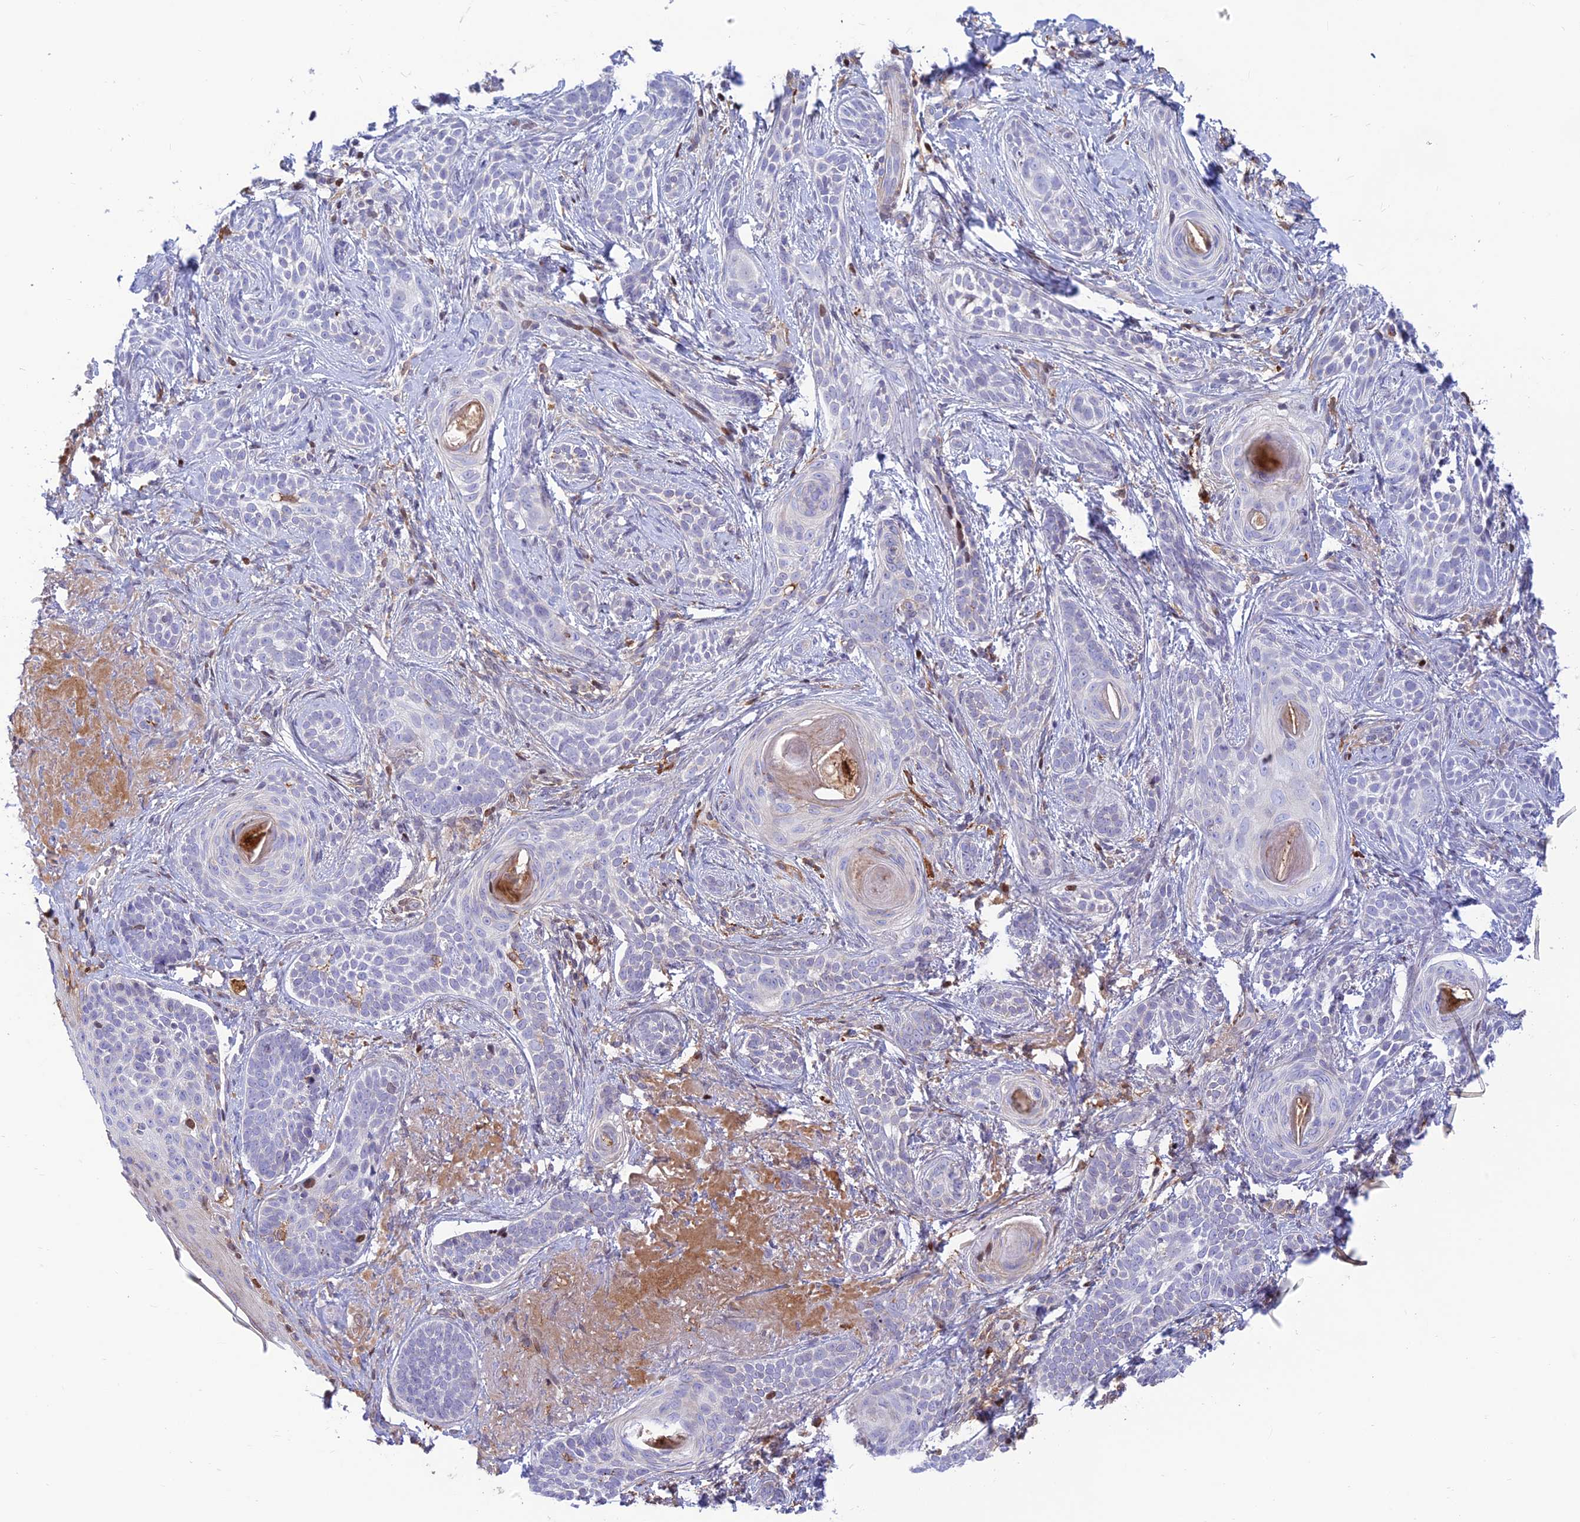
{"staining": {"intensity": "negative", "quantity": "none", "location": "none"}, "tissue": "skin cancer", "cell_type": "Tumor cells", "image_type": "cancer", "snomed": [{"axis": "morphology", "description": "Basal cell carcinoma"}, {"axis": "topography", "description": "Skin"}], "caption": "Protein analysis of skin basal cell carcinoma demonstrates no significant positivity in tumor cells.", "gene": "FAM186B", "patient": {"sex": "male", "age": 71}}